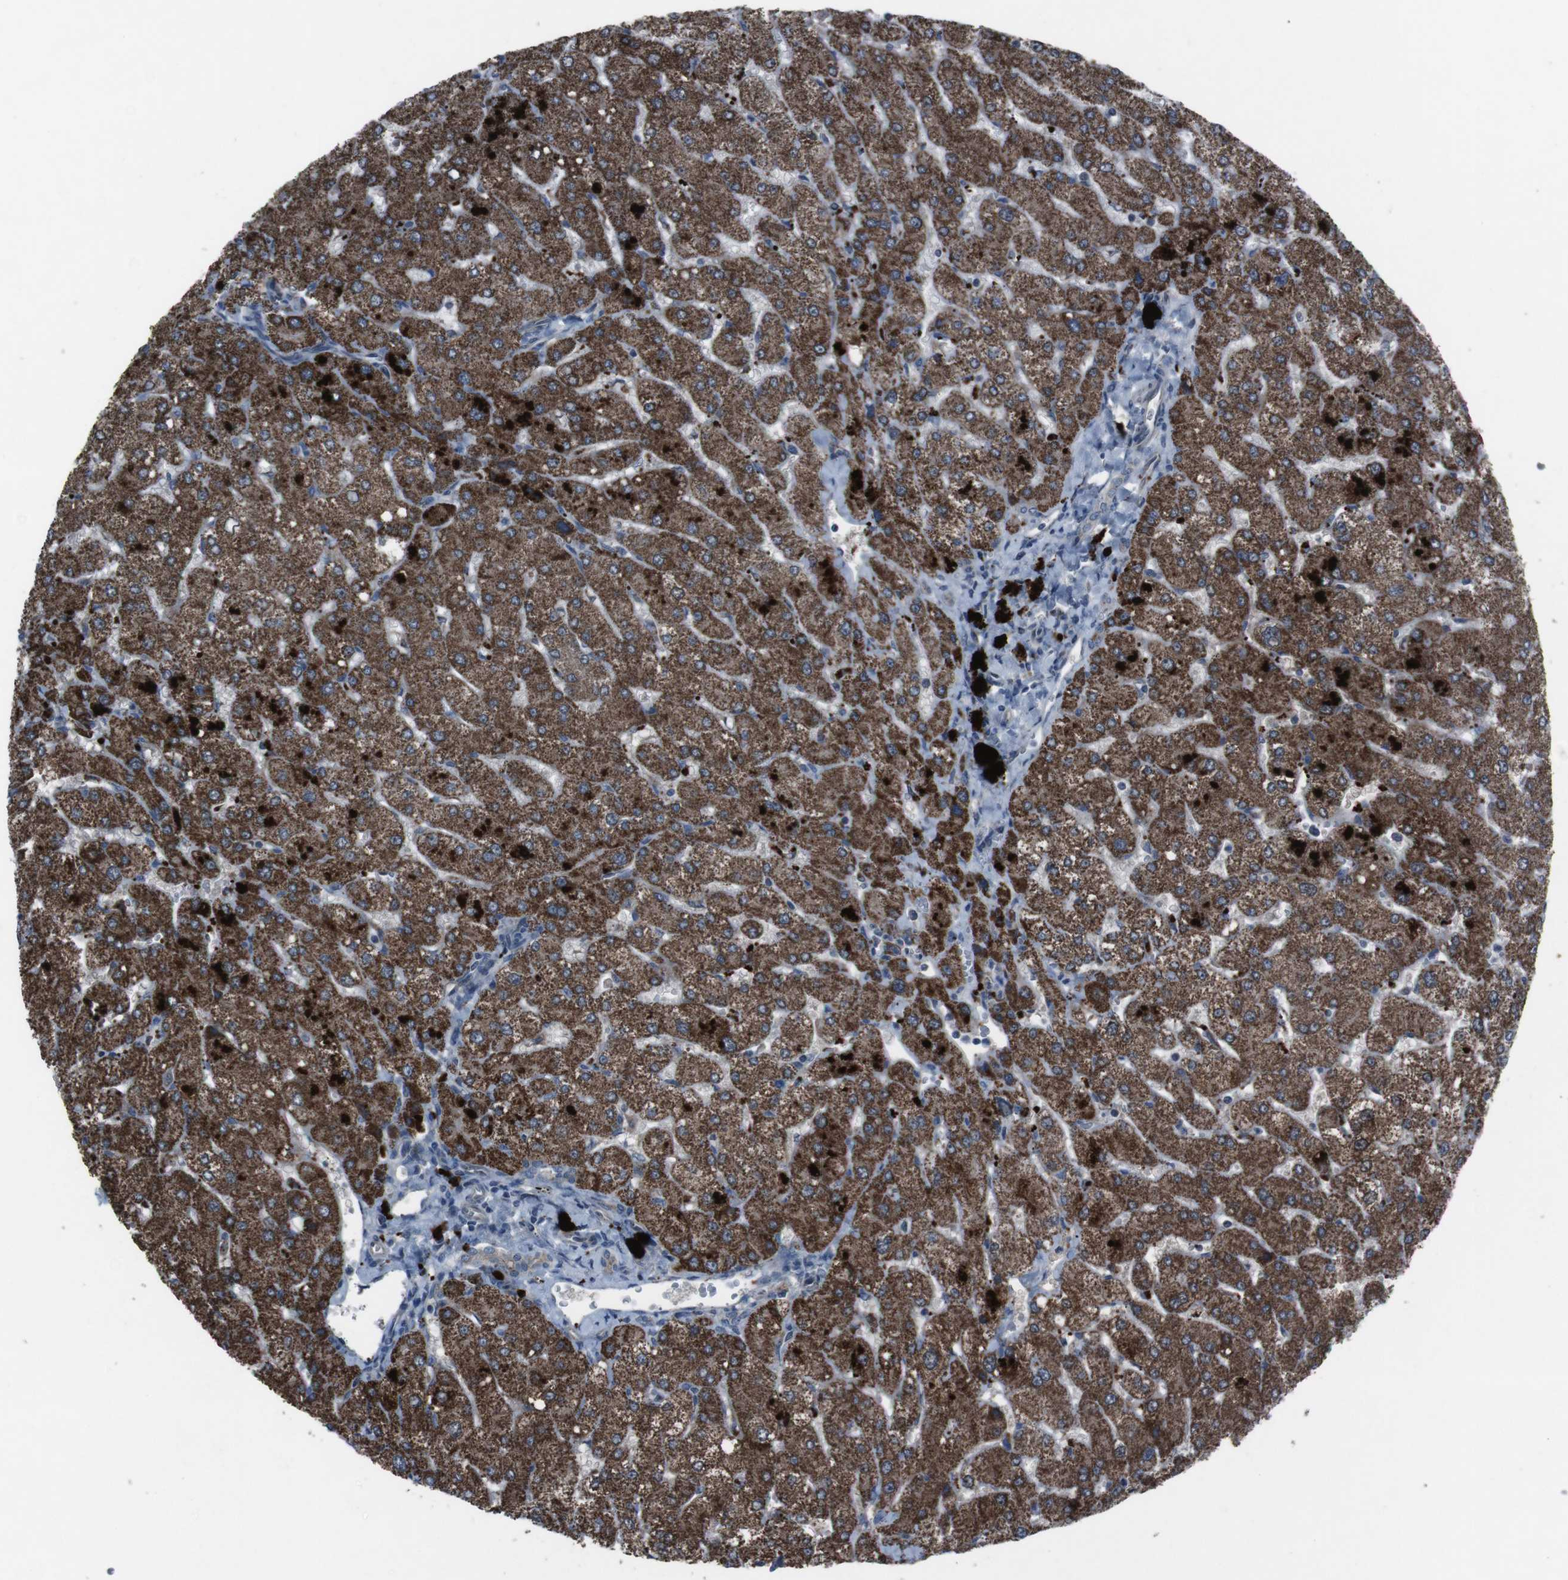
{"staining": {"intensity": "weak", "quantity": "25%-75%", "location": "cytoplasmic/membranous"}, "tissue": "liver", "cell_type": "Cholangiocytes", "image_type": "normal", "snomed": [{"axis": "morphology", "description": "Normal tissue, NOS"}, {"axis": "topography", "description": "Liver"}], "caption": "Immunohistochemical staining of unremarkable liver shows weak cytoplasmic/membranous protein positivity in approximately 25%-75% of cholangiocytes.", "gene": "EFNA5", "patient": {"sex": "male", "age": 55}}